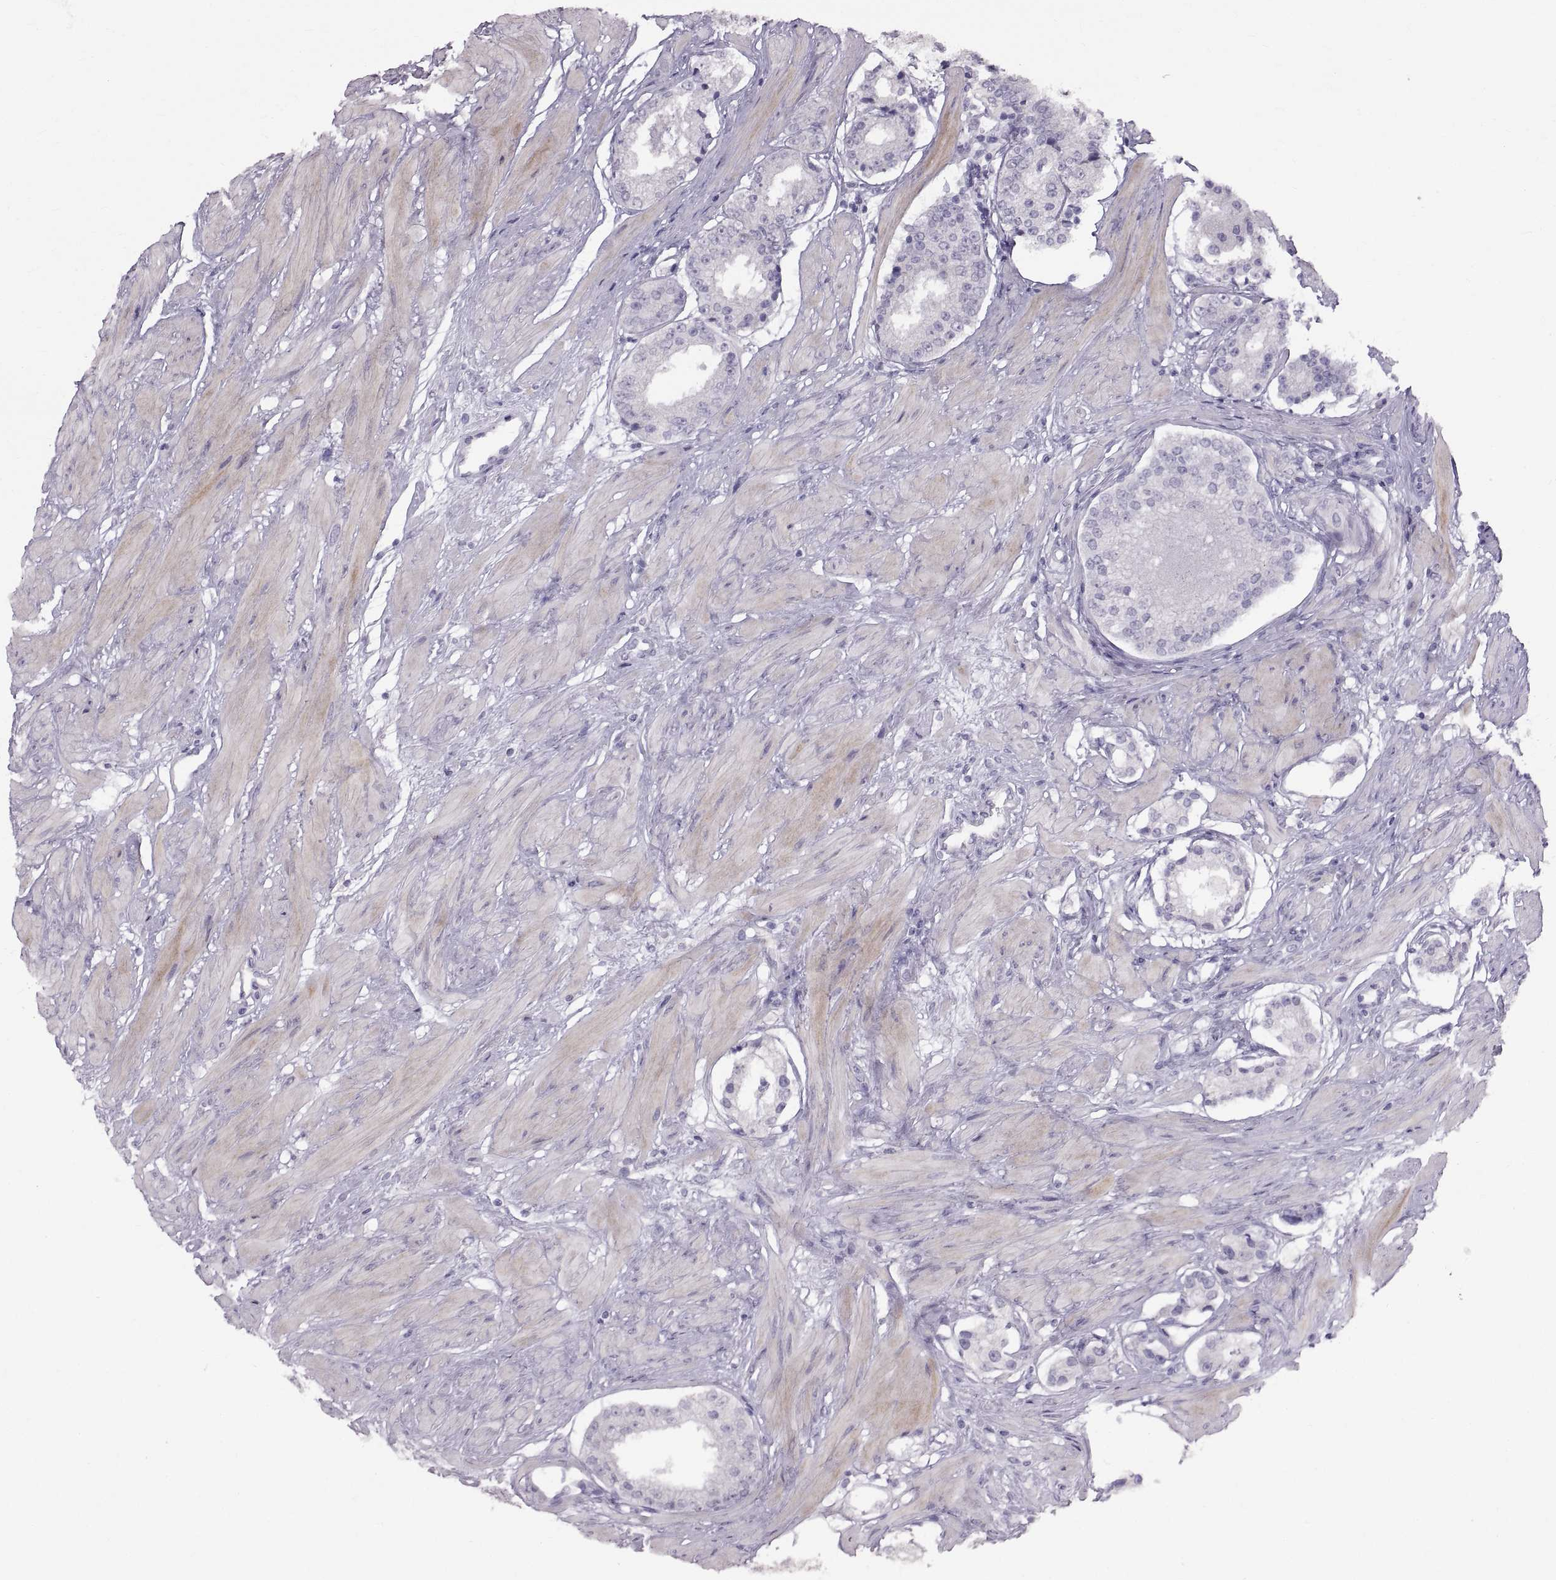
{"staining": {"intensity": "negative", "quantity": "none", "location": "none"}, "tissue": "prostate cancer", "cell_type": "Tumor cells", "image_type": "cancer", "snomed": [{"axis": "morphology", "description": "Adenocarcinoma, Low grade"}, {"axis": "topography", "description": "Prostate"}], "caption": "This is a photomicrograph of IHC staining of prostate cancer, which shows no staining in tumor cells.", "gene": "SPACDR", "patient": {"sex": "male", "age": 60}}